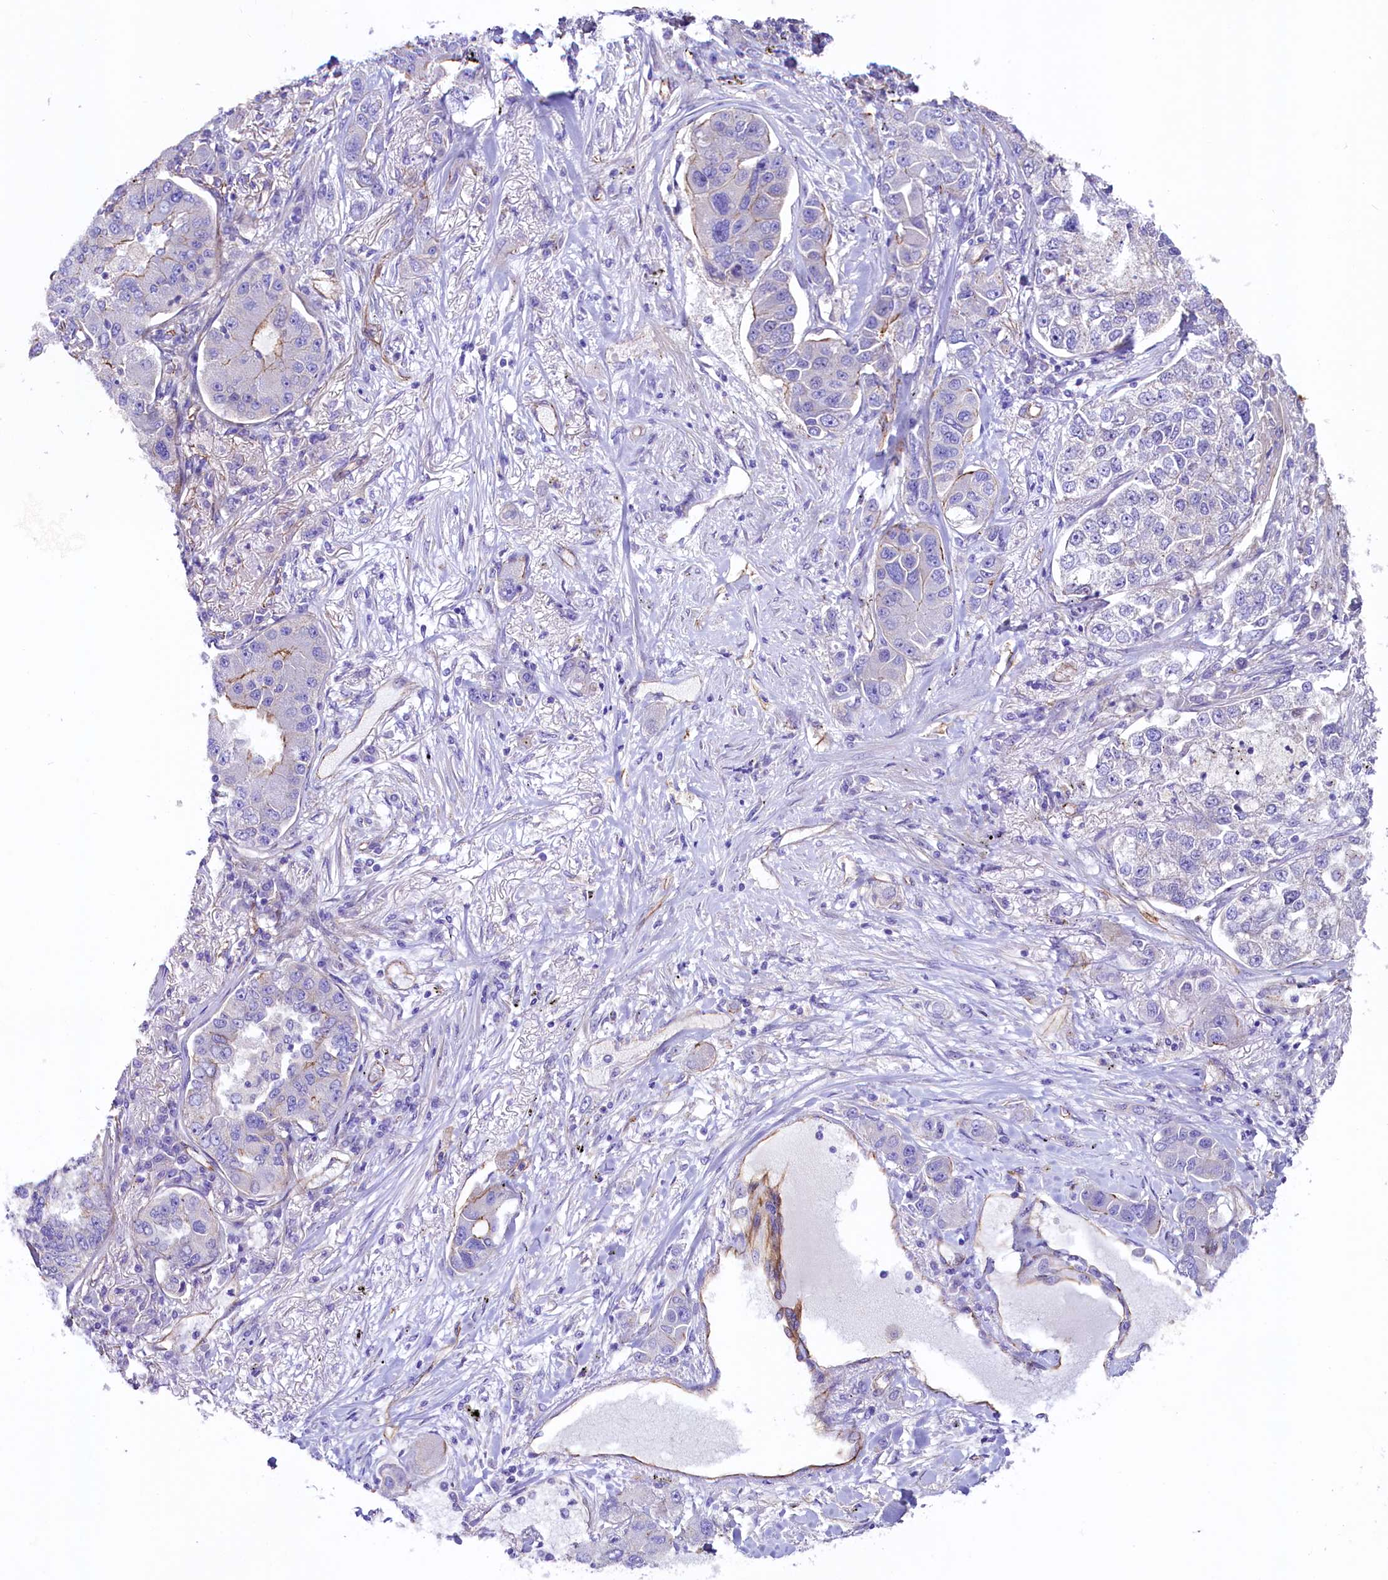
{"staining": {"intensity": "negative", "quantity": "none", "location": "none"}, "tissue": "lung cancer", "cell_type": "Tumor cells", "image_type": "cancer", "snomed": [{"axis": "morphology", "description": "Adenocarcinoma, NOS"}, {"axis": "topography", "description": "Lung"}], "caption": "An image of human lung adenocarcinoma is negative for staining in tumor cells. Brightfield microscopy of IHC stained with DAB (brown) and hematoxylin (blue), captured at high magnification.", "gene": "SLF1", "patient": {"sex": "male", "age": 49}}